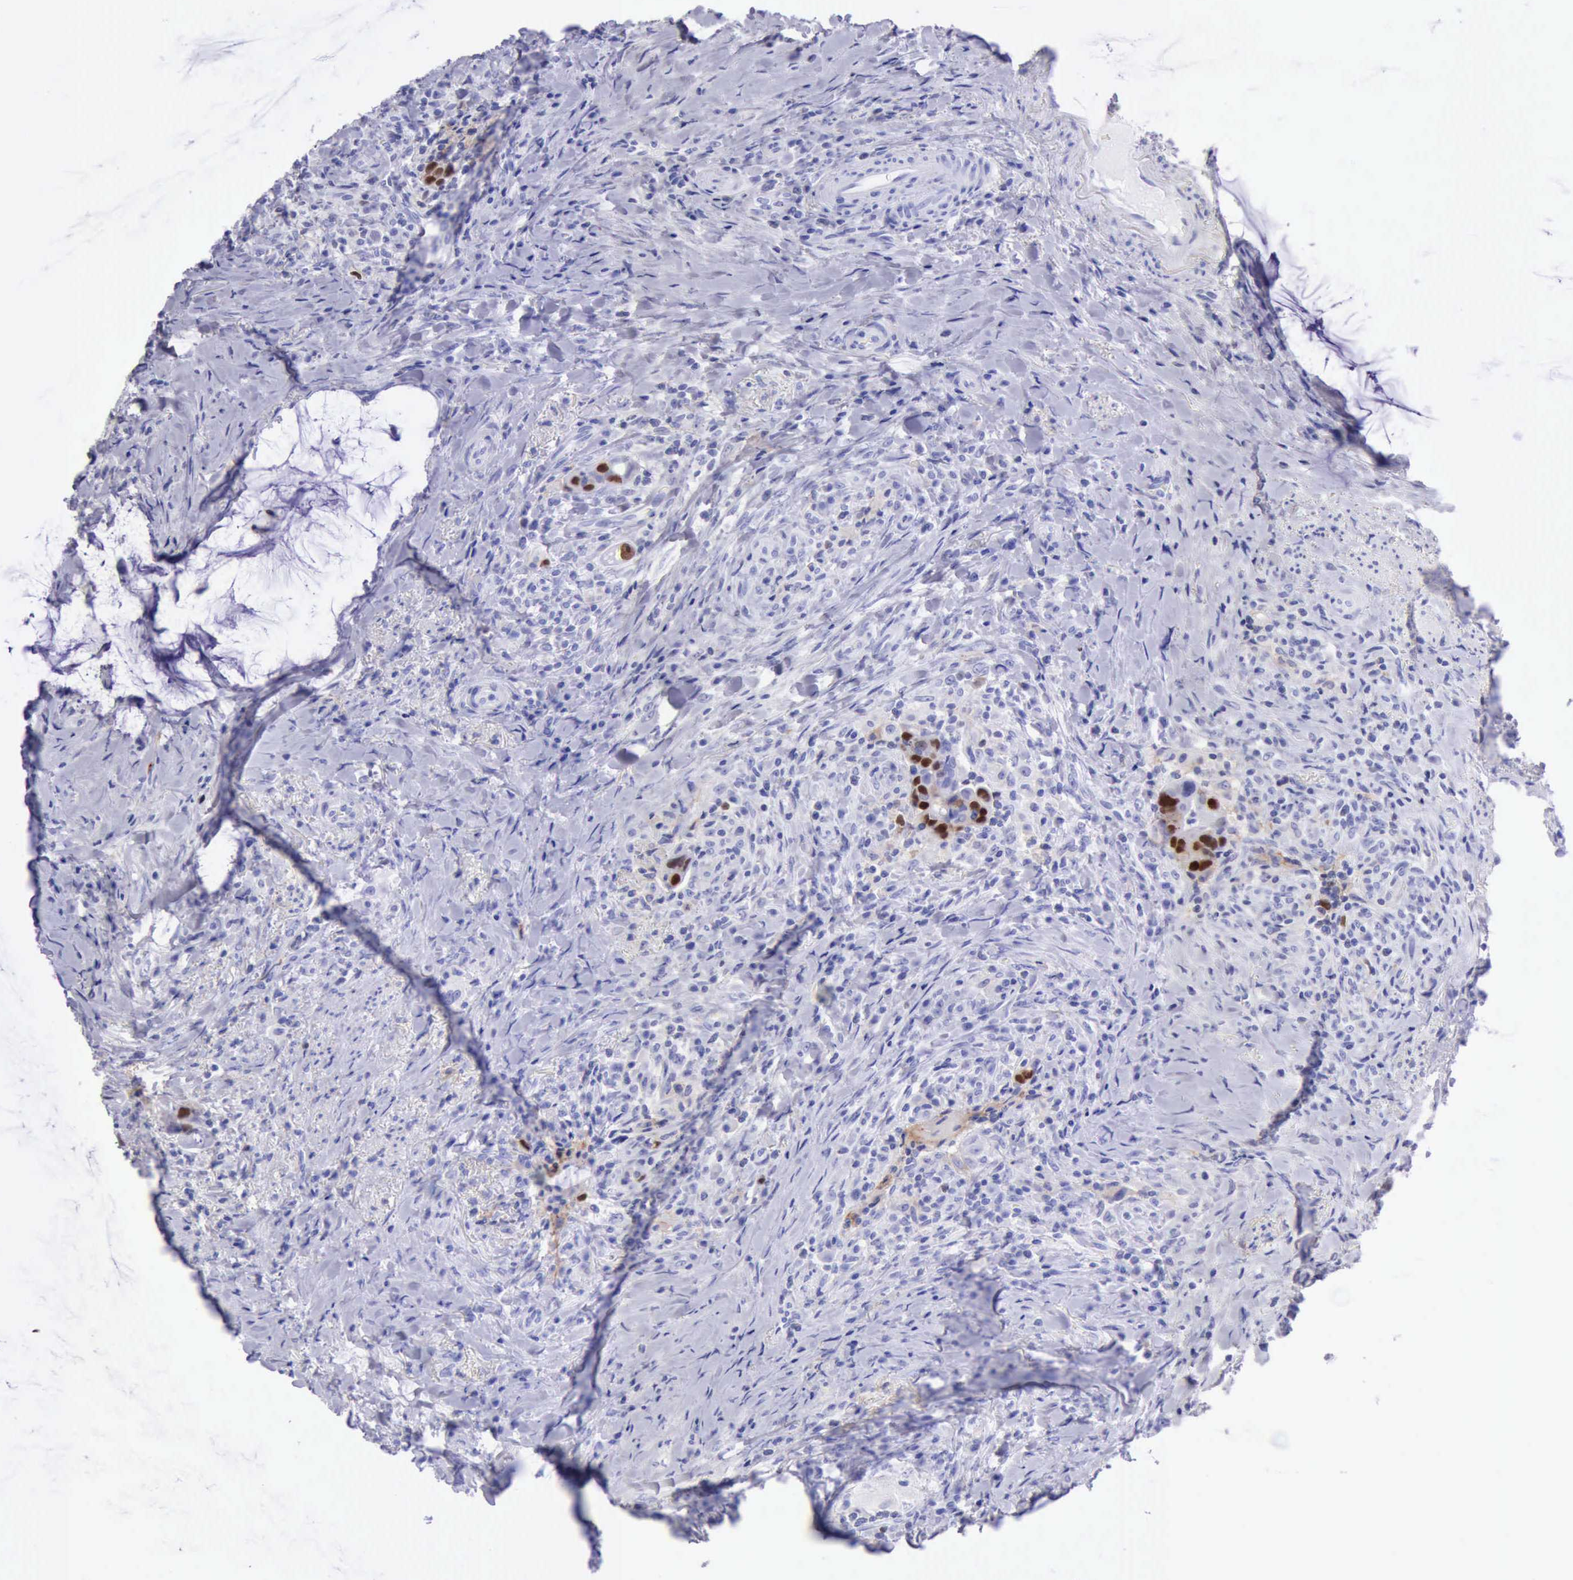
{"staining": {"intensity": "strong", "quantity": "<25%", "location": "nuclear"}, "tissue": "colorectal cancer", "cell_type": "Tumor cells", "image_type": "cancer", "snomed": [{"axis": "morphology", "description": "Adenocarcinoma, NOS"}, {"axis": "topography", "description": "Rectum"}], "caption": "A histopathology image of human adenocarcinoma (colorectal) stained for a protein demonstrates strong nuclear brown staining in tumor cells.", "gene": "MCM2", "patient": {"sex": "female", "age": 71}}